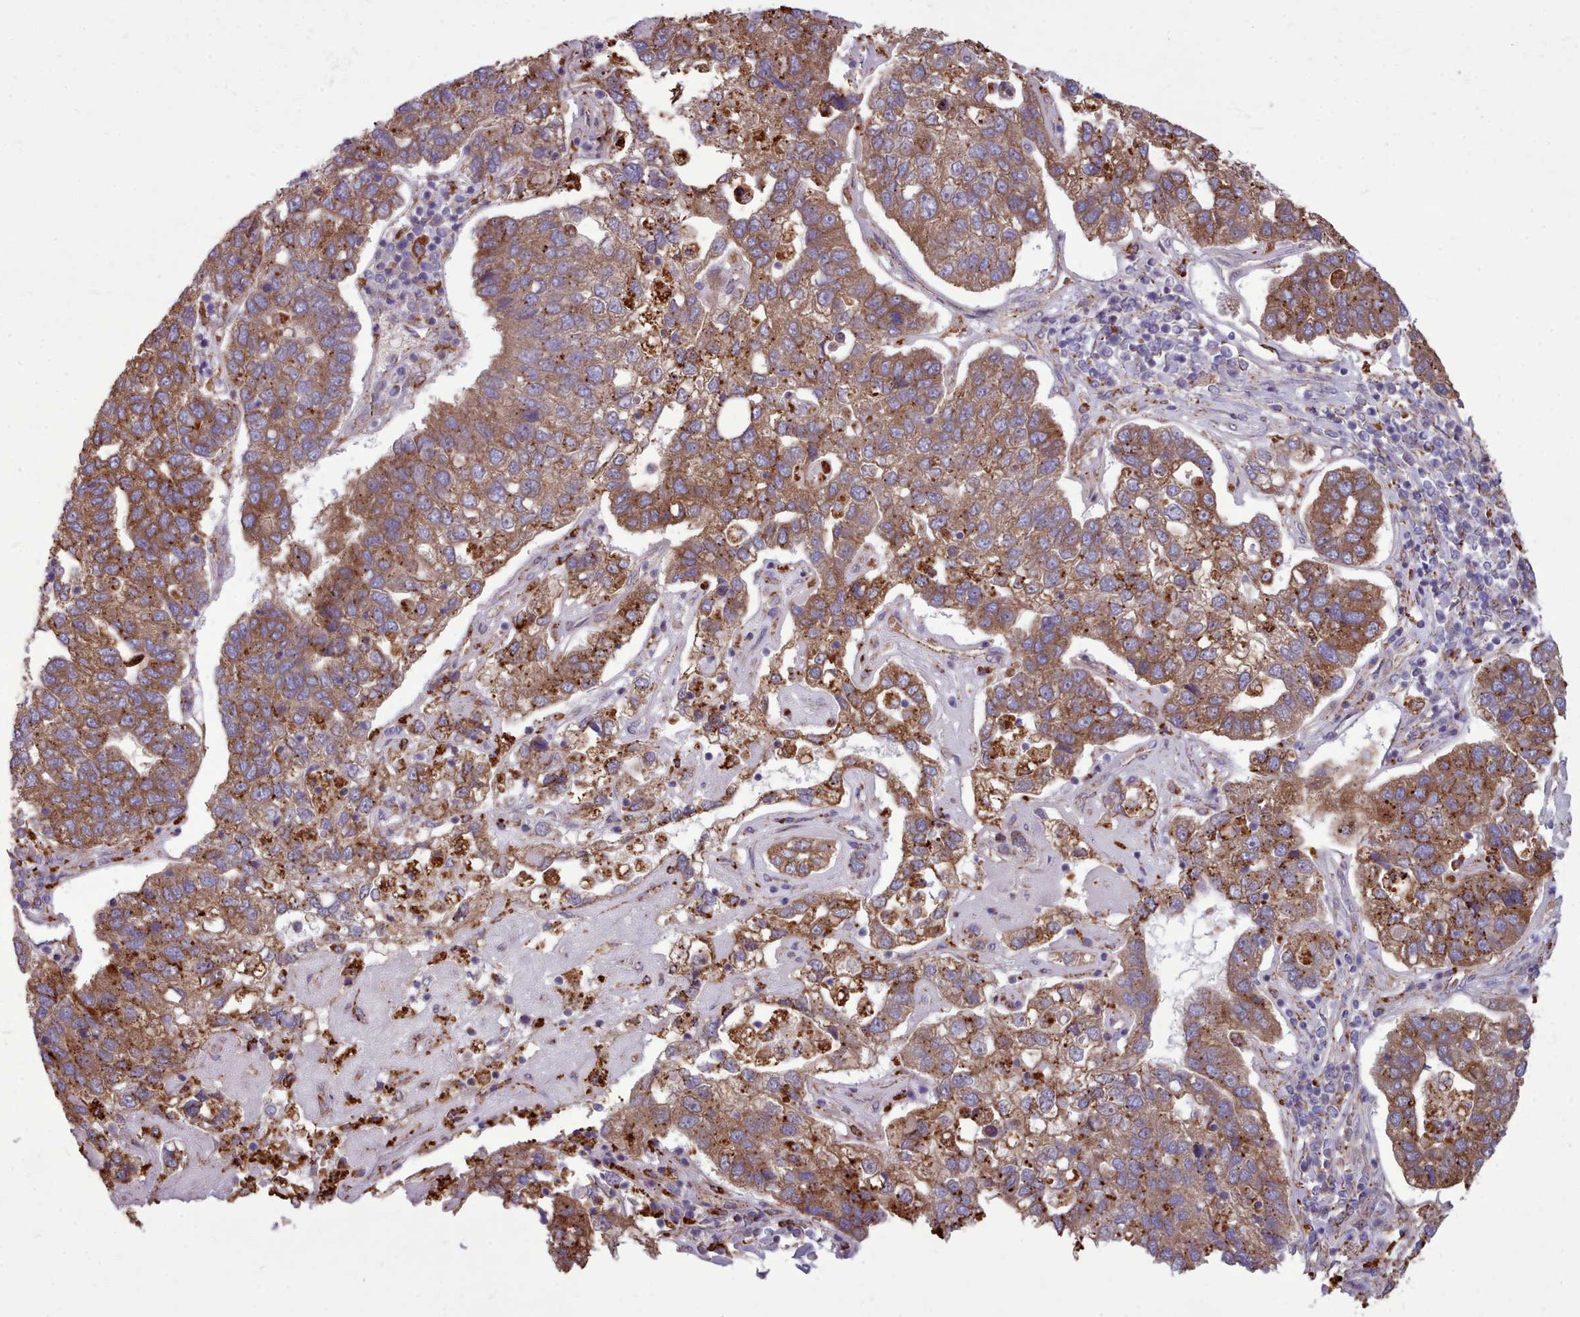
{"staining": {"intensity": "moderate", "quantity": ">75%", "location": "cytoplasmic/membranous"}, "tissue": "pancreatic cancer", "cell_type": "Tumor cells", "image_type": "cancer", "snomed": [{"axis": "morphology", "description": "Adenocarcinoma, NOS"}, {"axis": "topography", "description": "Pancreas"}], "caption": "Immunohistochemical staining of pancreatic cancer (adenocarcinoma) reveals medium levels of moderate cytoplasmic/membranous expression in approximately >75% of tumor cells.", "gene": "PACSIN3", "patient": {"sex": "female", "age": 61}}